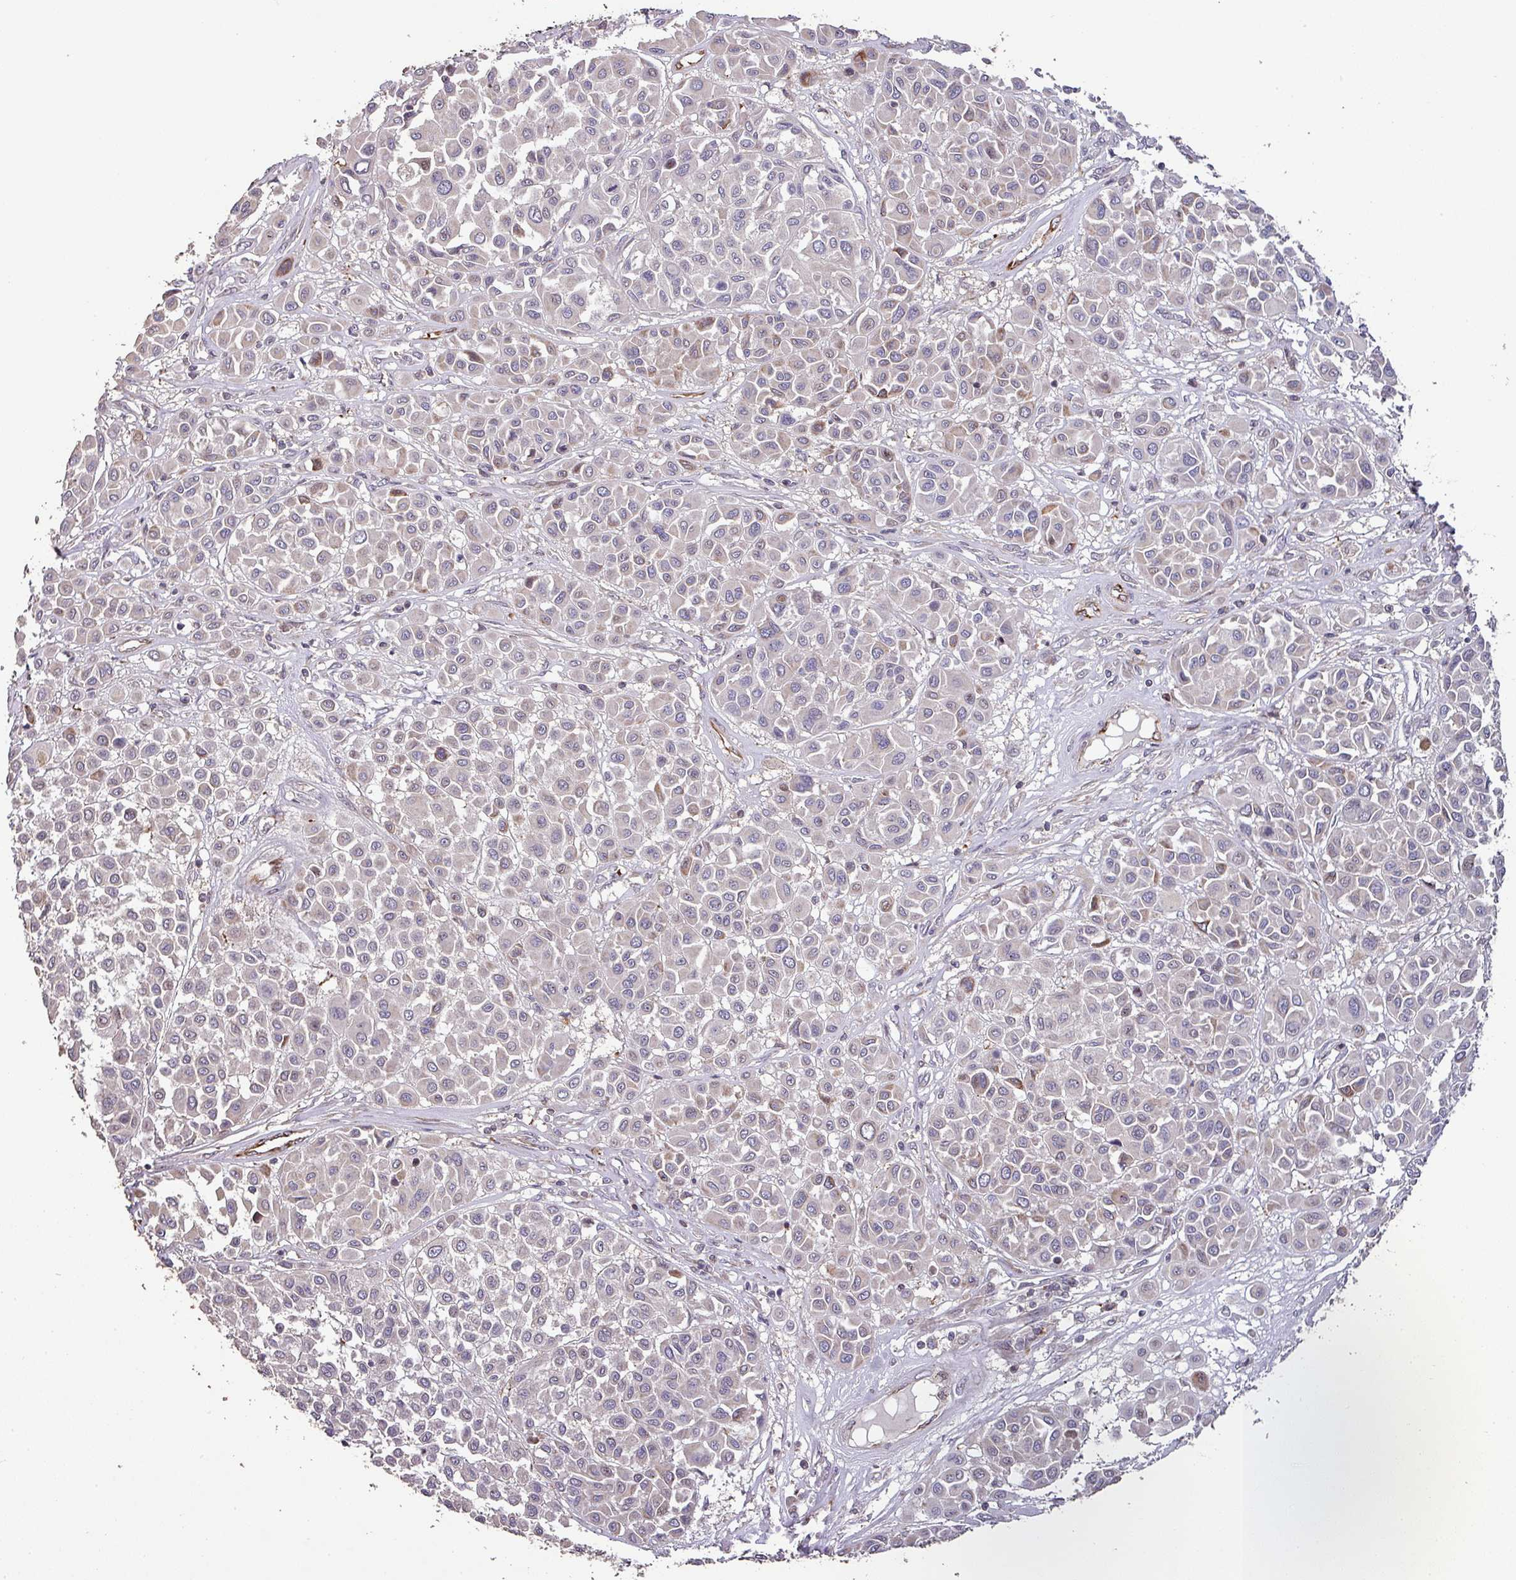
{"staining": {"intensity": "negative", "quantity": "none", "location": "none"}, "tissue": "melanoma", "cell_type": "Tumor cells", "image_type": "cancer", "snomed": [{"axis": "morphology", "description": "Malignant melanoma, Metastatic site"}, {"axis": "topography", "description": "Soft tissue"}], "caption": "IHC photomicrograph of human malignant melanoma (metastatic site) stained for a protein (brown), which displays no positivity in tumor cells.", "gene": "RPL23A", "patient": {"sex": "male", "age": 41}}